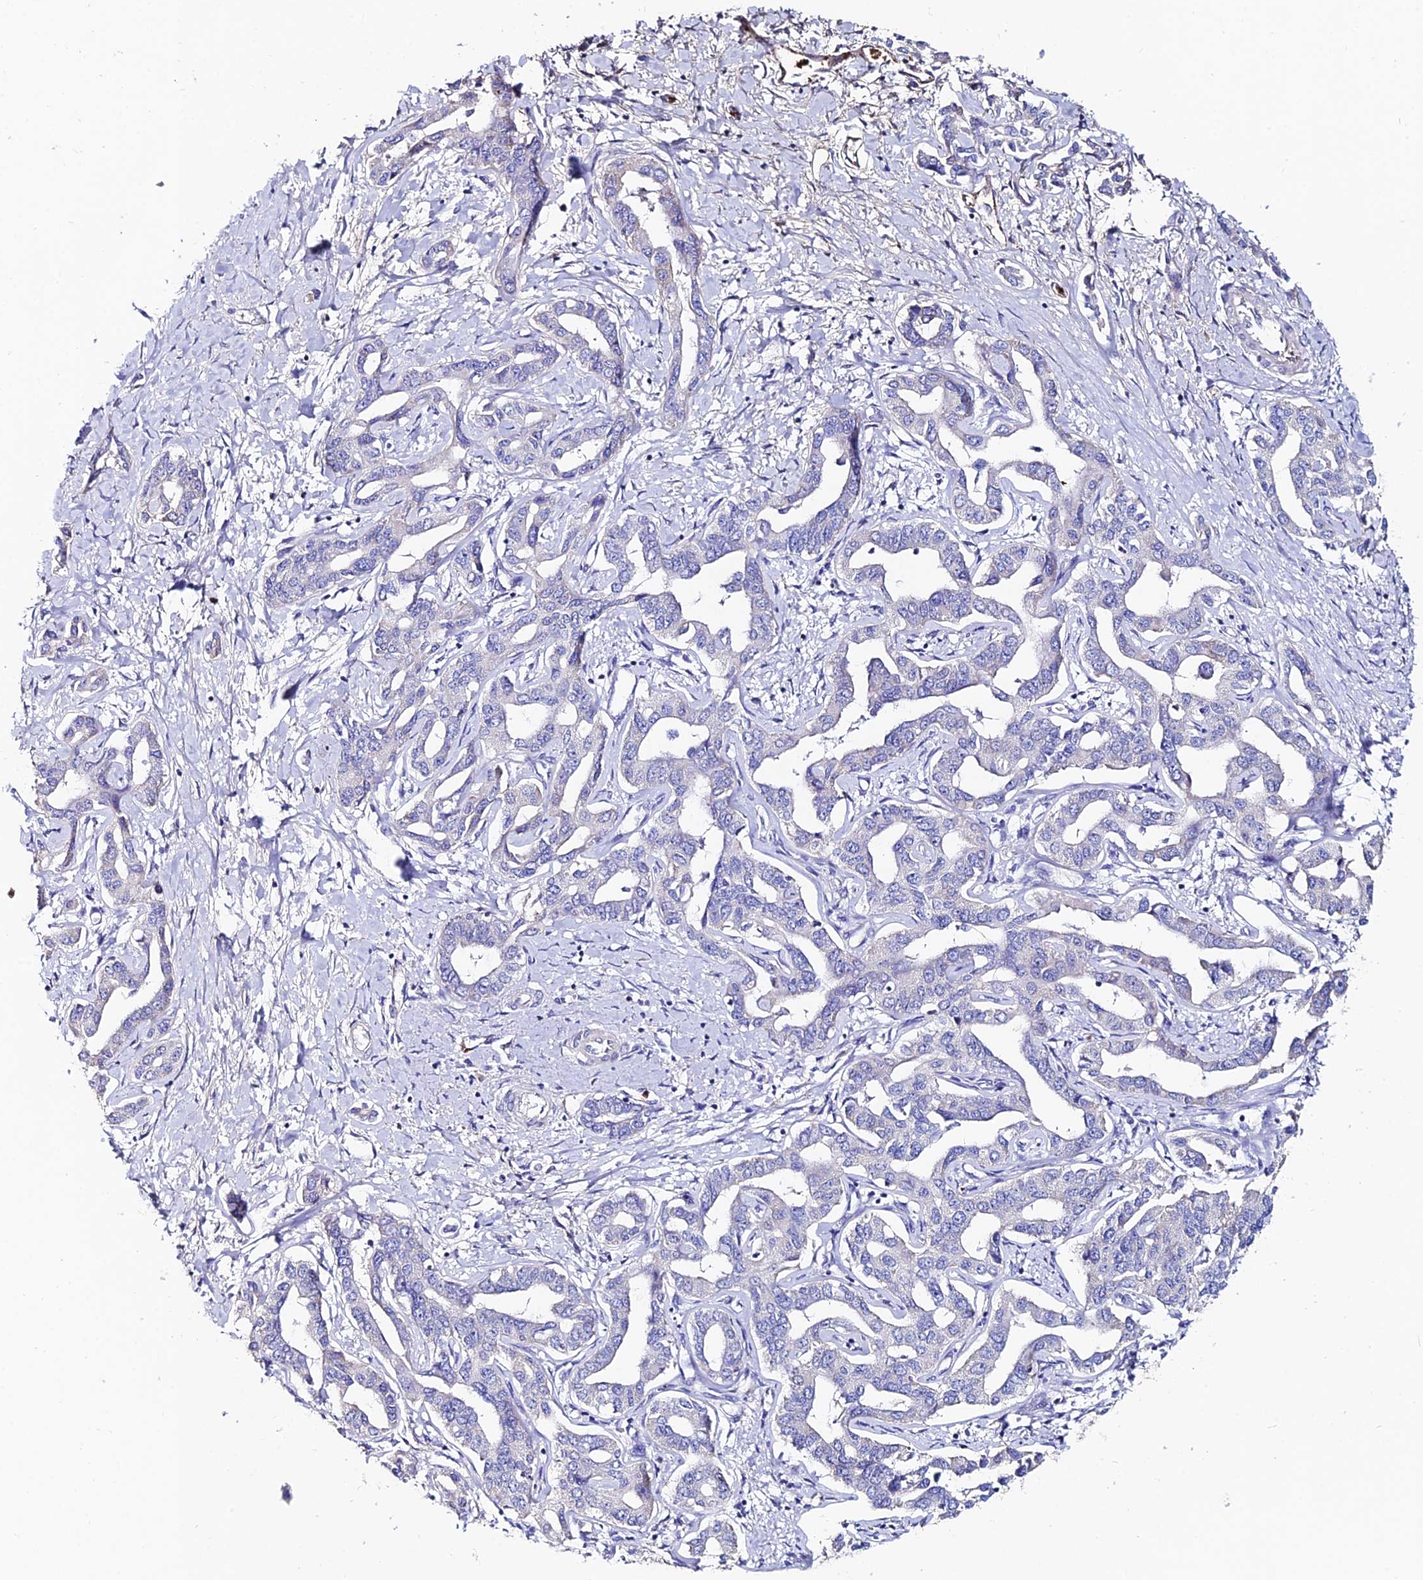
{"staining": {"intensity": "negative", "quantity": "none", "location": "none"}, "tissue": "liver cancer", "cell_type": "Tumor cells", "image_type": "cancer", "snomed": [{"axis": "morphology", "description": "Cholangiocarcinoma"}, {"axis": "topography", "description": "Liver"}], "caption": "Histopathology image shows no protein positivity in tumor cells of cholangiocarcinoma (liver) tissue.", "gene": "SLC25A16", "patient": {"sex": "male", "age": 59}}